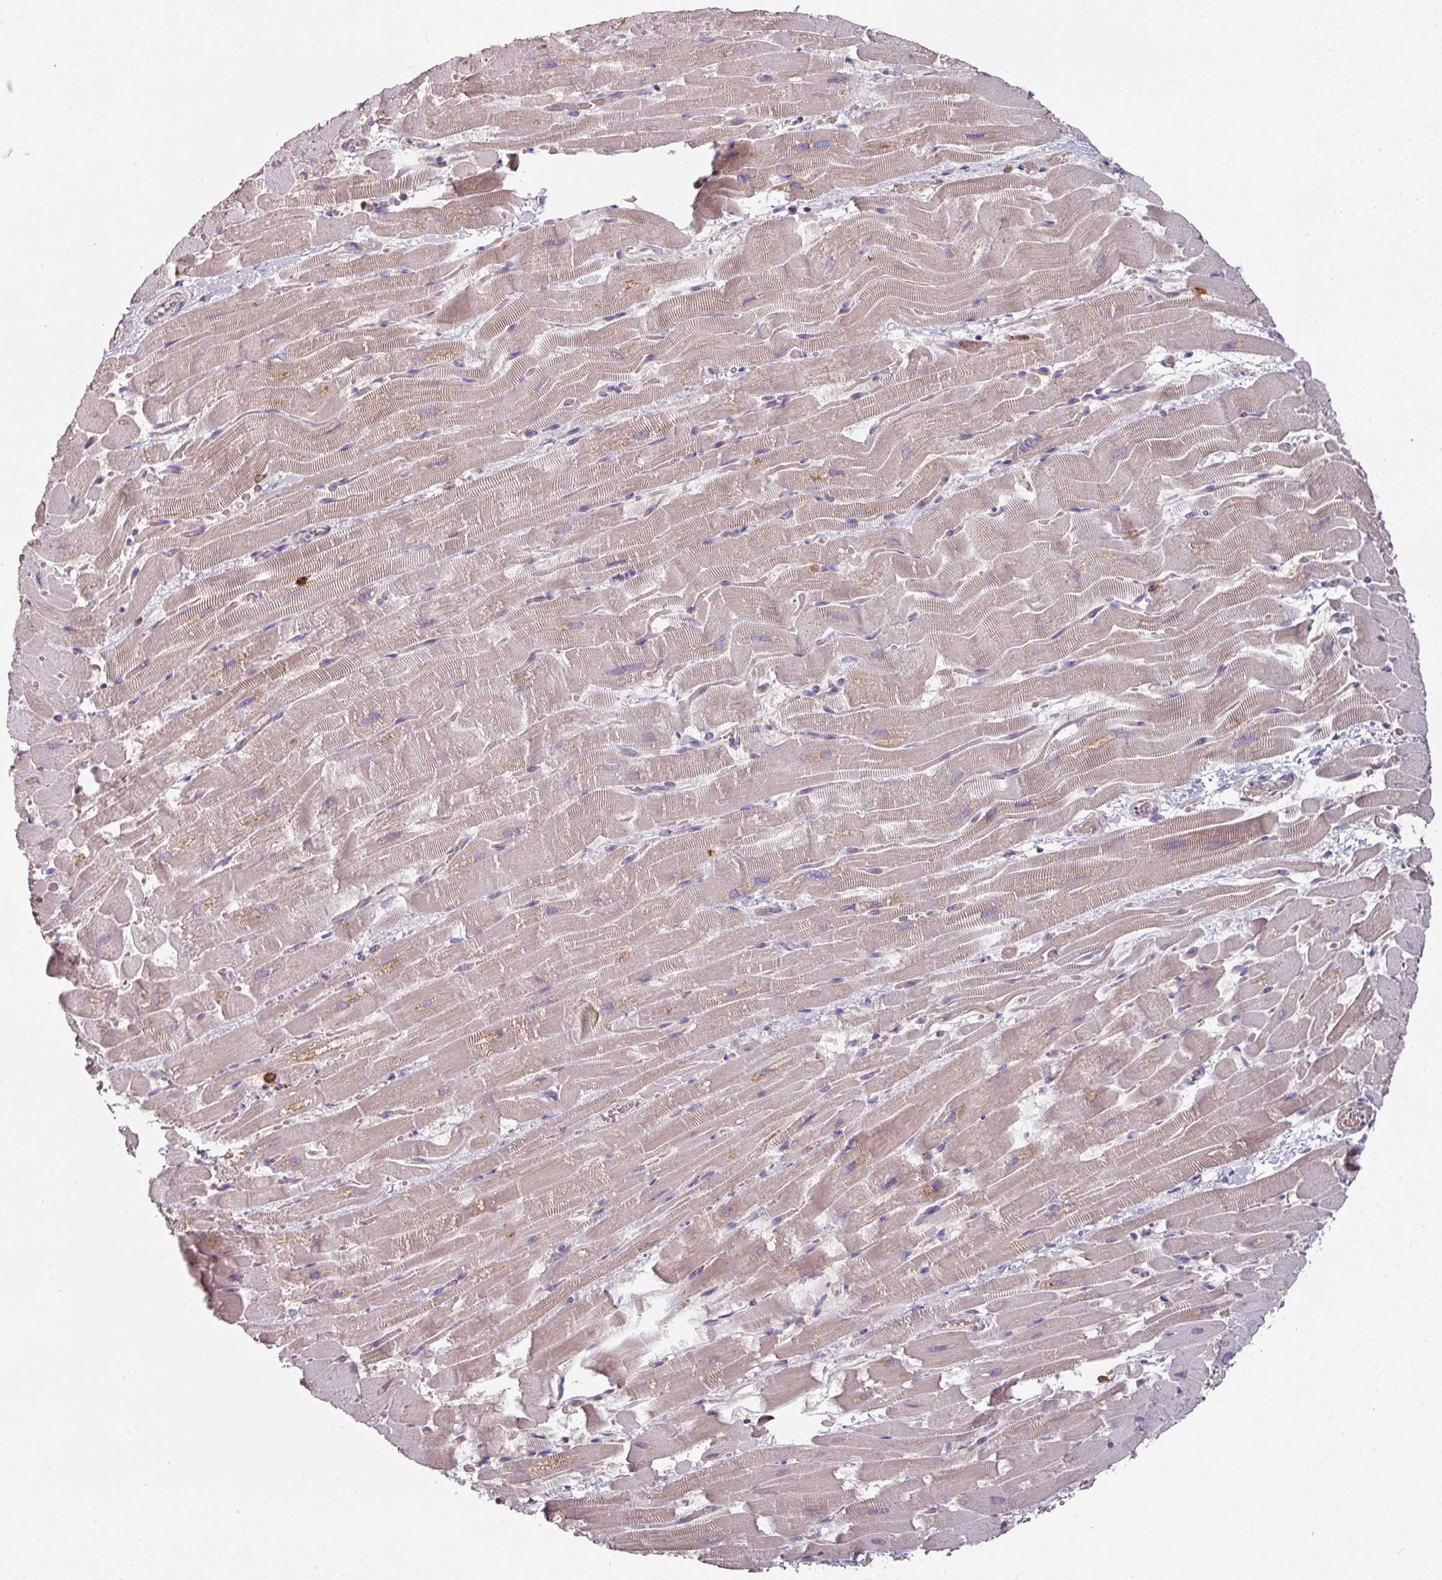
{"staining": {"intensity": "weak", "quantity": ">75%", "location": "cytoplasmic/membranous"}, "tissue": "heart muscle", "cell_type": "Cardiomyocytes", "image_type": "normal", "snomed": [{"axis": "morphology", "description": "Normal tissue, NOS"}, {"axis": "topography", "description": "Heart"}], "caption": "DAB immunohistochemical staining of benign human heart muscle demonstrates weak cytoplasmic/membranous protein expression in about >75% of cardiomyocytes. (DAB (3,3'-diaminobenzidine) IHC, brown staining for protein, blue staining for nuclei).", "gene": "CD3G", "patient": {"sex": "male", "age": 37}}